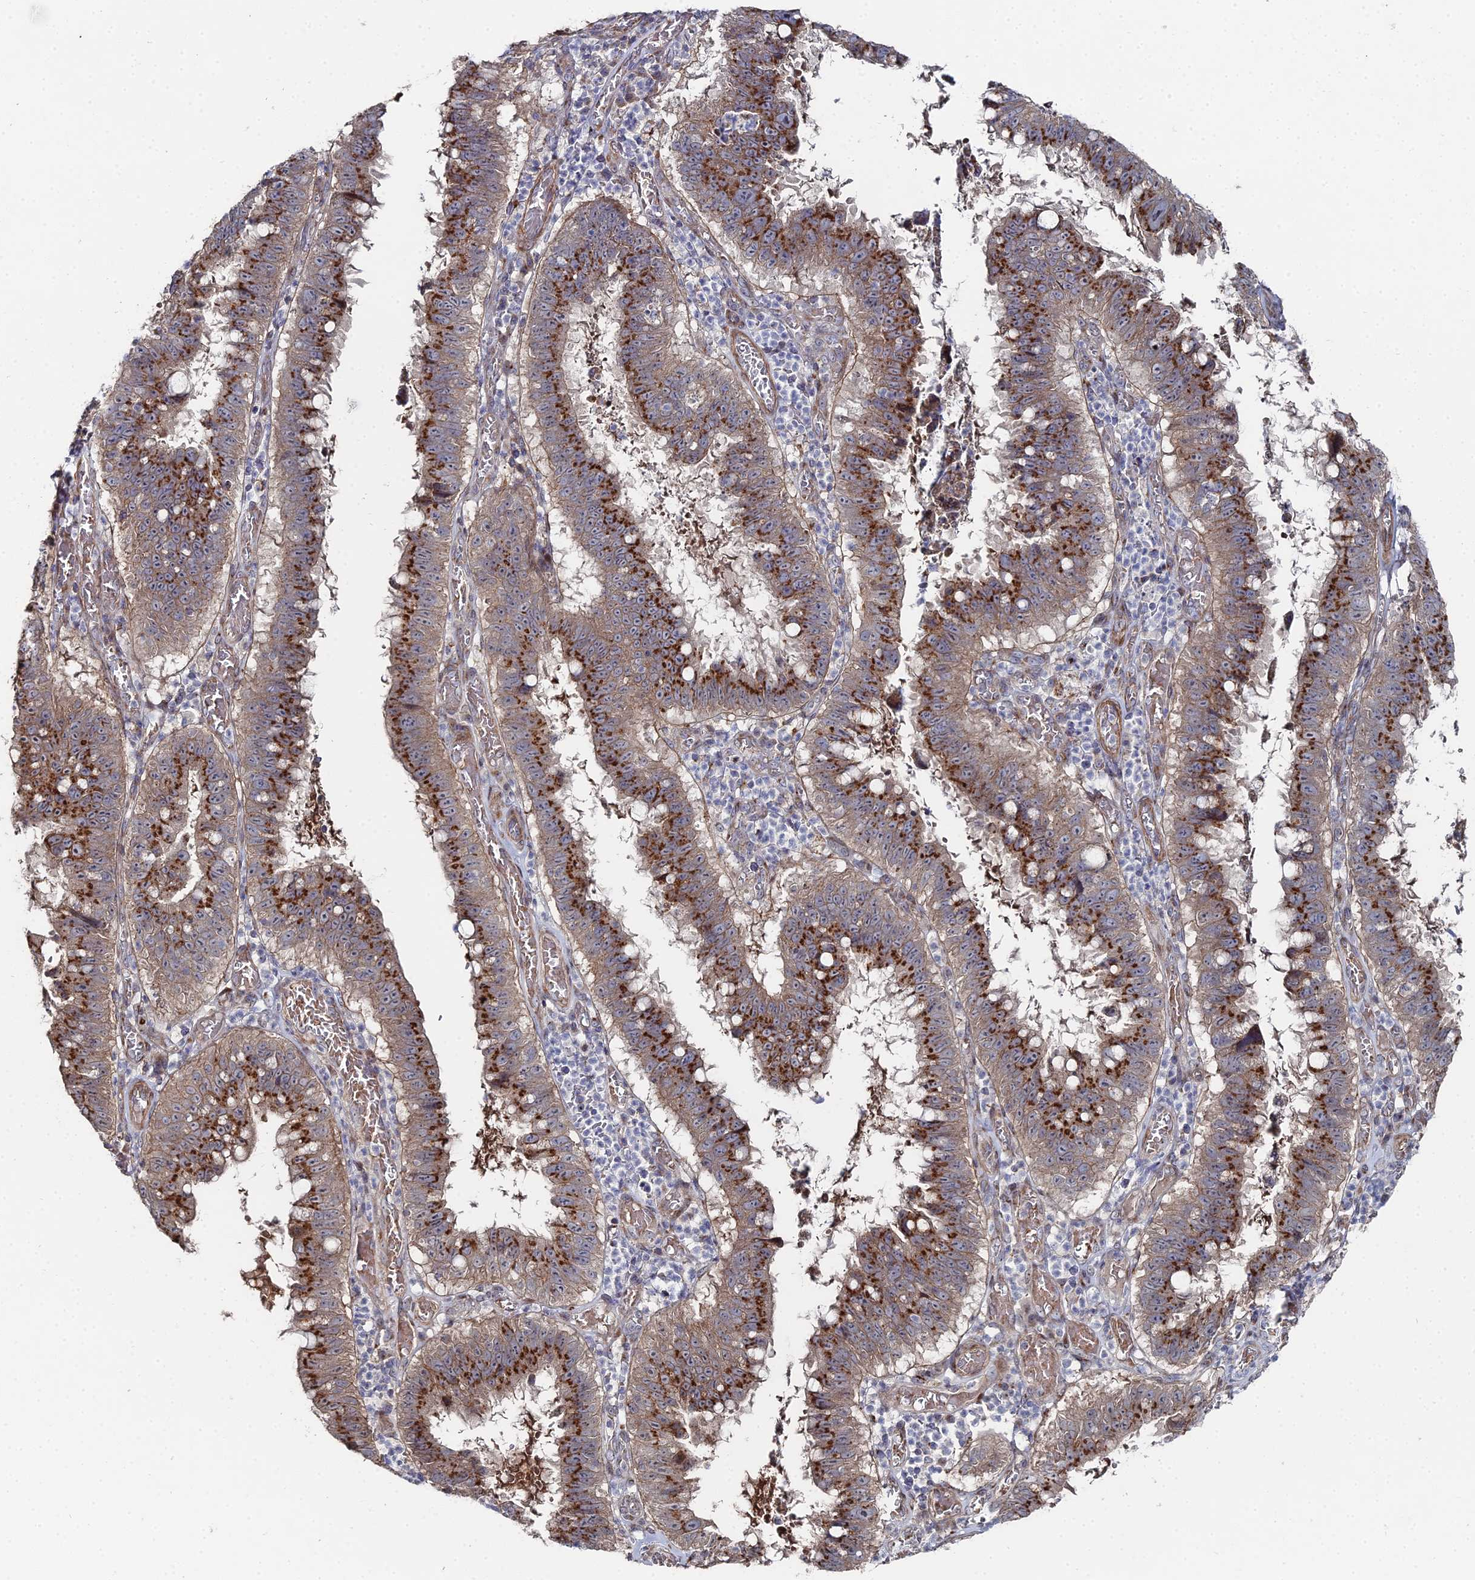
{"staining": {"intensity": "strong", "quantity": ">75%", "location": "cytoplasmic/membranous"}, "tissue": "stomach cancer", "cell_type": "Tumor cells", "image_type": "cancer", "snomed": [{"axis": "morphology", "description": "Adenocarcinoma, NOS"}, {"axis": "topography", "description": "Stomach"}], "caption": "Protein staining reveals strong cytoplasmic/membranous positivity in about >75% of tumor cells in stomach cancer (adenocarcinoma).", "gene": "SGMS1", "patient": {"sex": "male", "age": 59}}